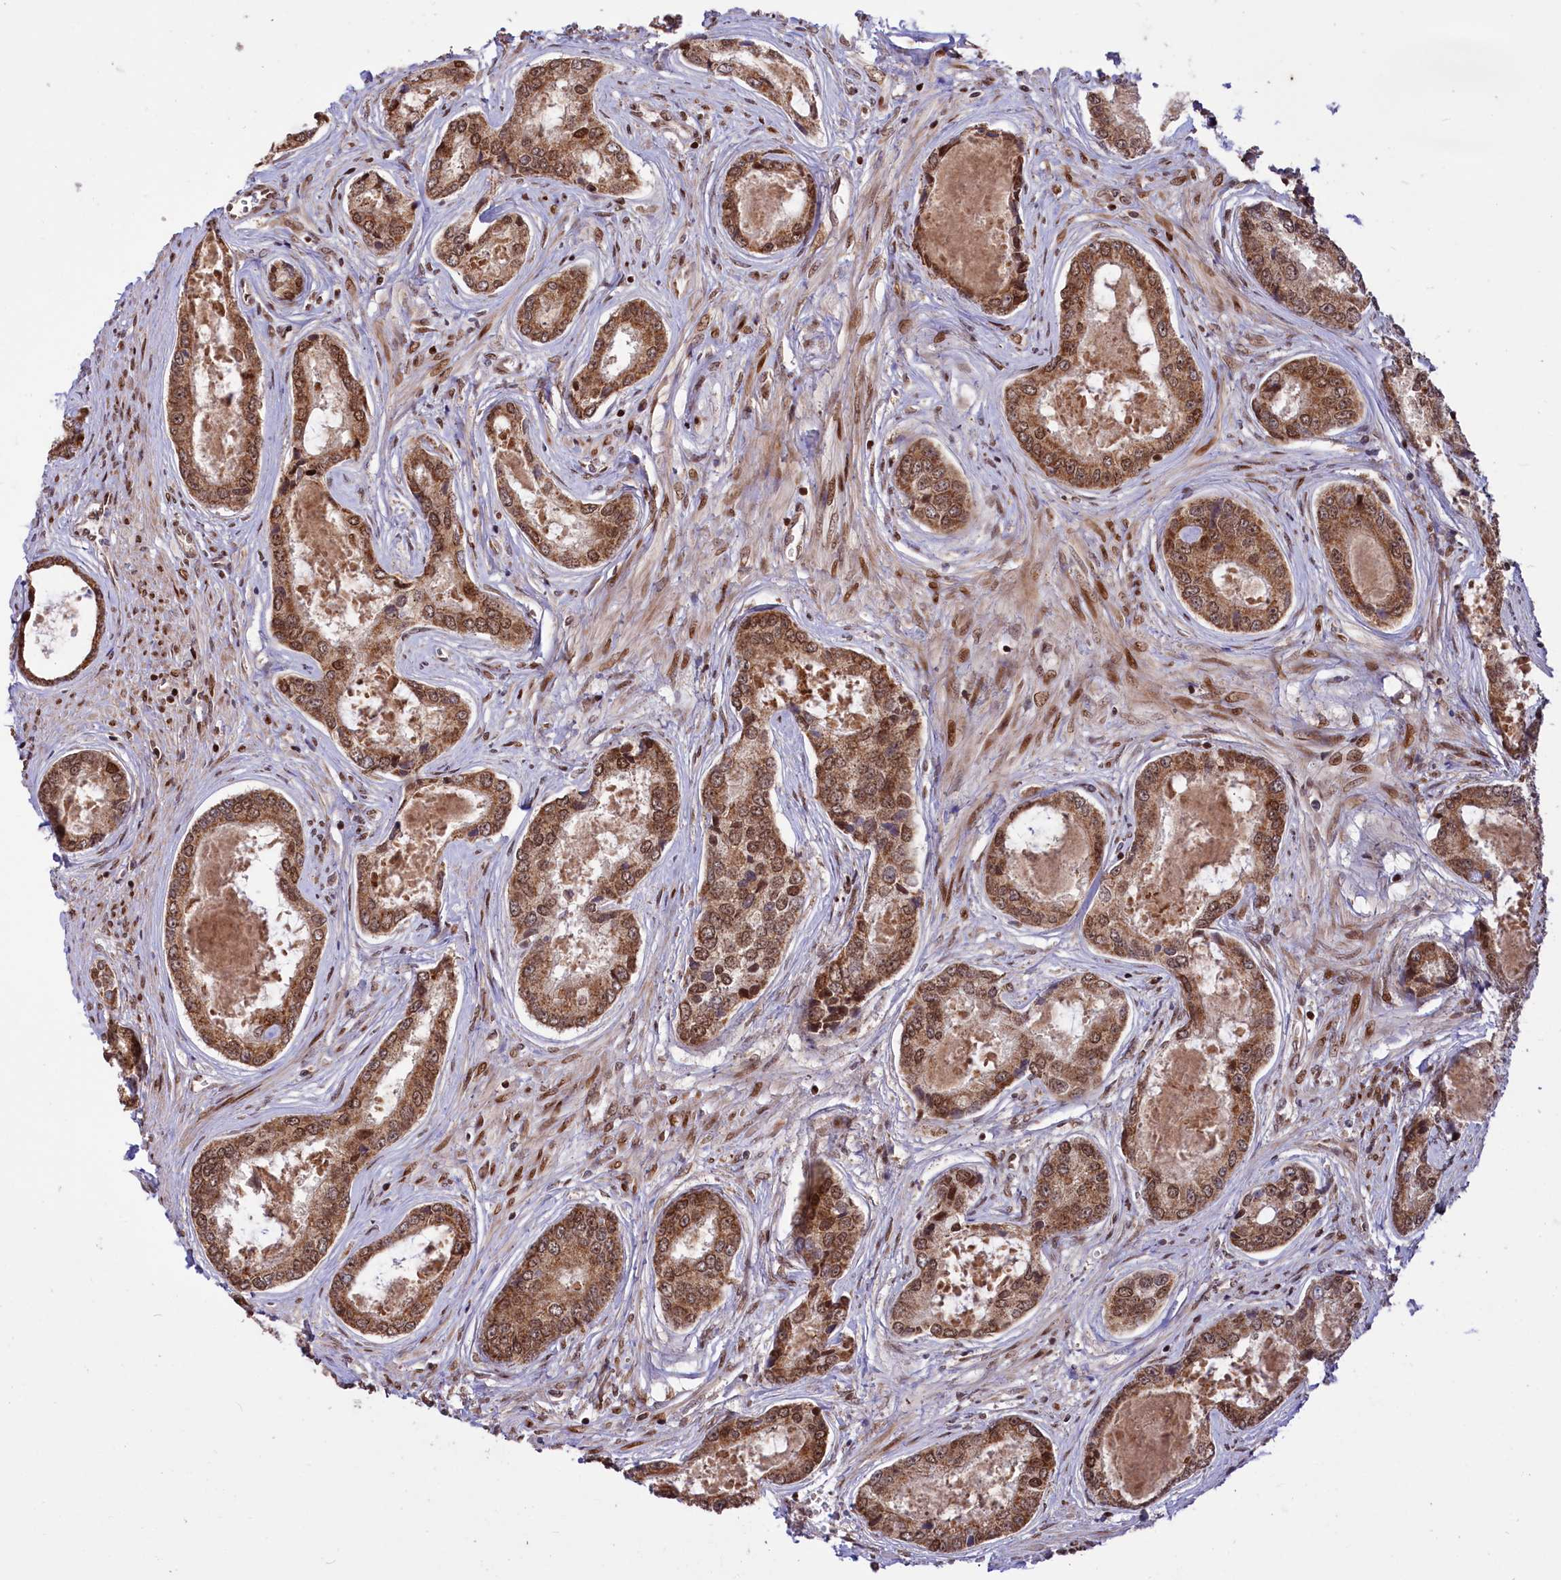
{"staining": {"intensity": "moderate", "quantity": ">75%", "location": "cytoplasmic/membranous,nuclear"}, "tissue": "prostate cancer", "cell_type": "Tumor cells", "image_type": "cancer", "snomed": [{"axis": "morphology", "description": "Adenocarcinoma, Low grade"}, {"axis": "topography", "description": "Prostate"}], "caption": "Protein staining by immunohistochemistry (IHC) exhibits moderate cytoplasmic/membranous and nuclear staining in about >75% of tumor cells in prostate cancer (adenocarcinoma (low-grade)).", "gene": "PHC3", "patient": {"sex": "male", "age": 68}}